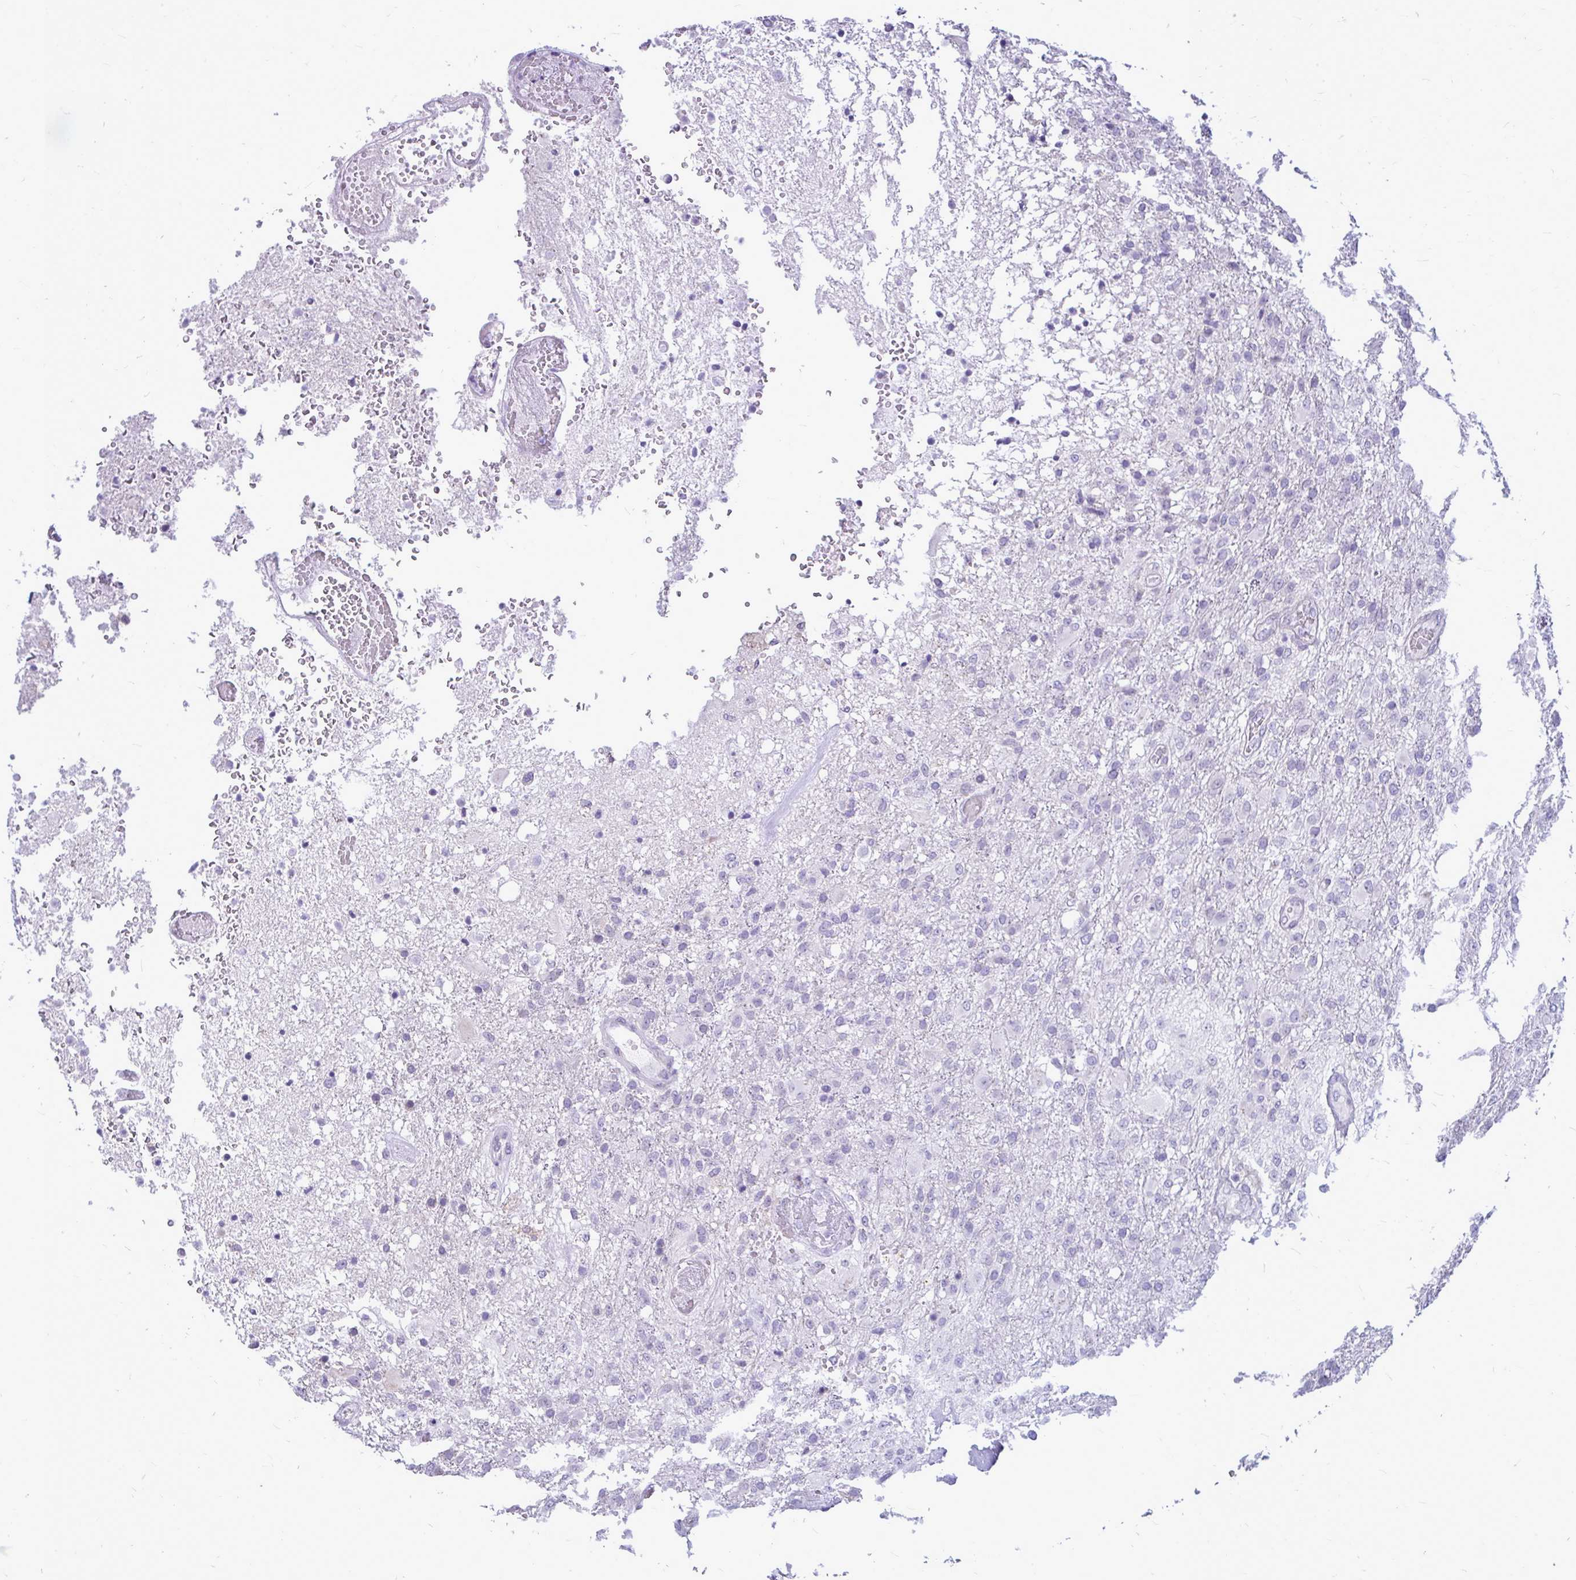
{"staining": {"intensity": "negative", "quantity": "none", "location": "none"}, "tissue": "glioma", "cell_type": "Tumor cells", "image_type": "cancer", "snomed": [{"axis": "morphology", "description": "Glioma, malignant, High grade"}, {"axis": "topography", "description": "Brain"}], "caption": "Micrograph shows no protein positivity in tumor cells of glioma tissue.", "gene": "ZSCAN25", "patient": {"sex": "female", "age": 74}}